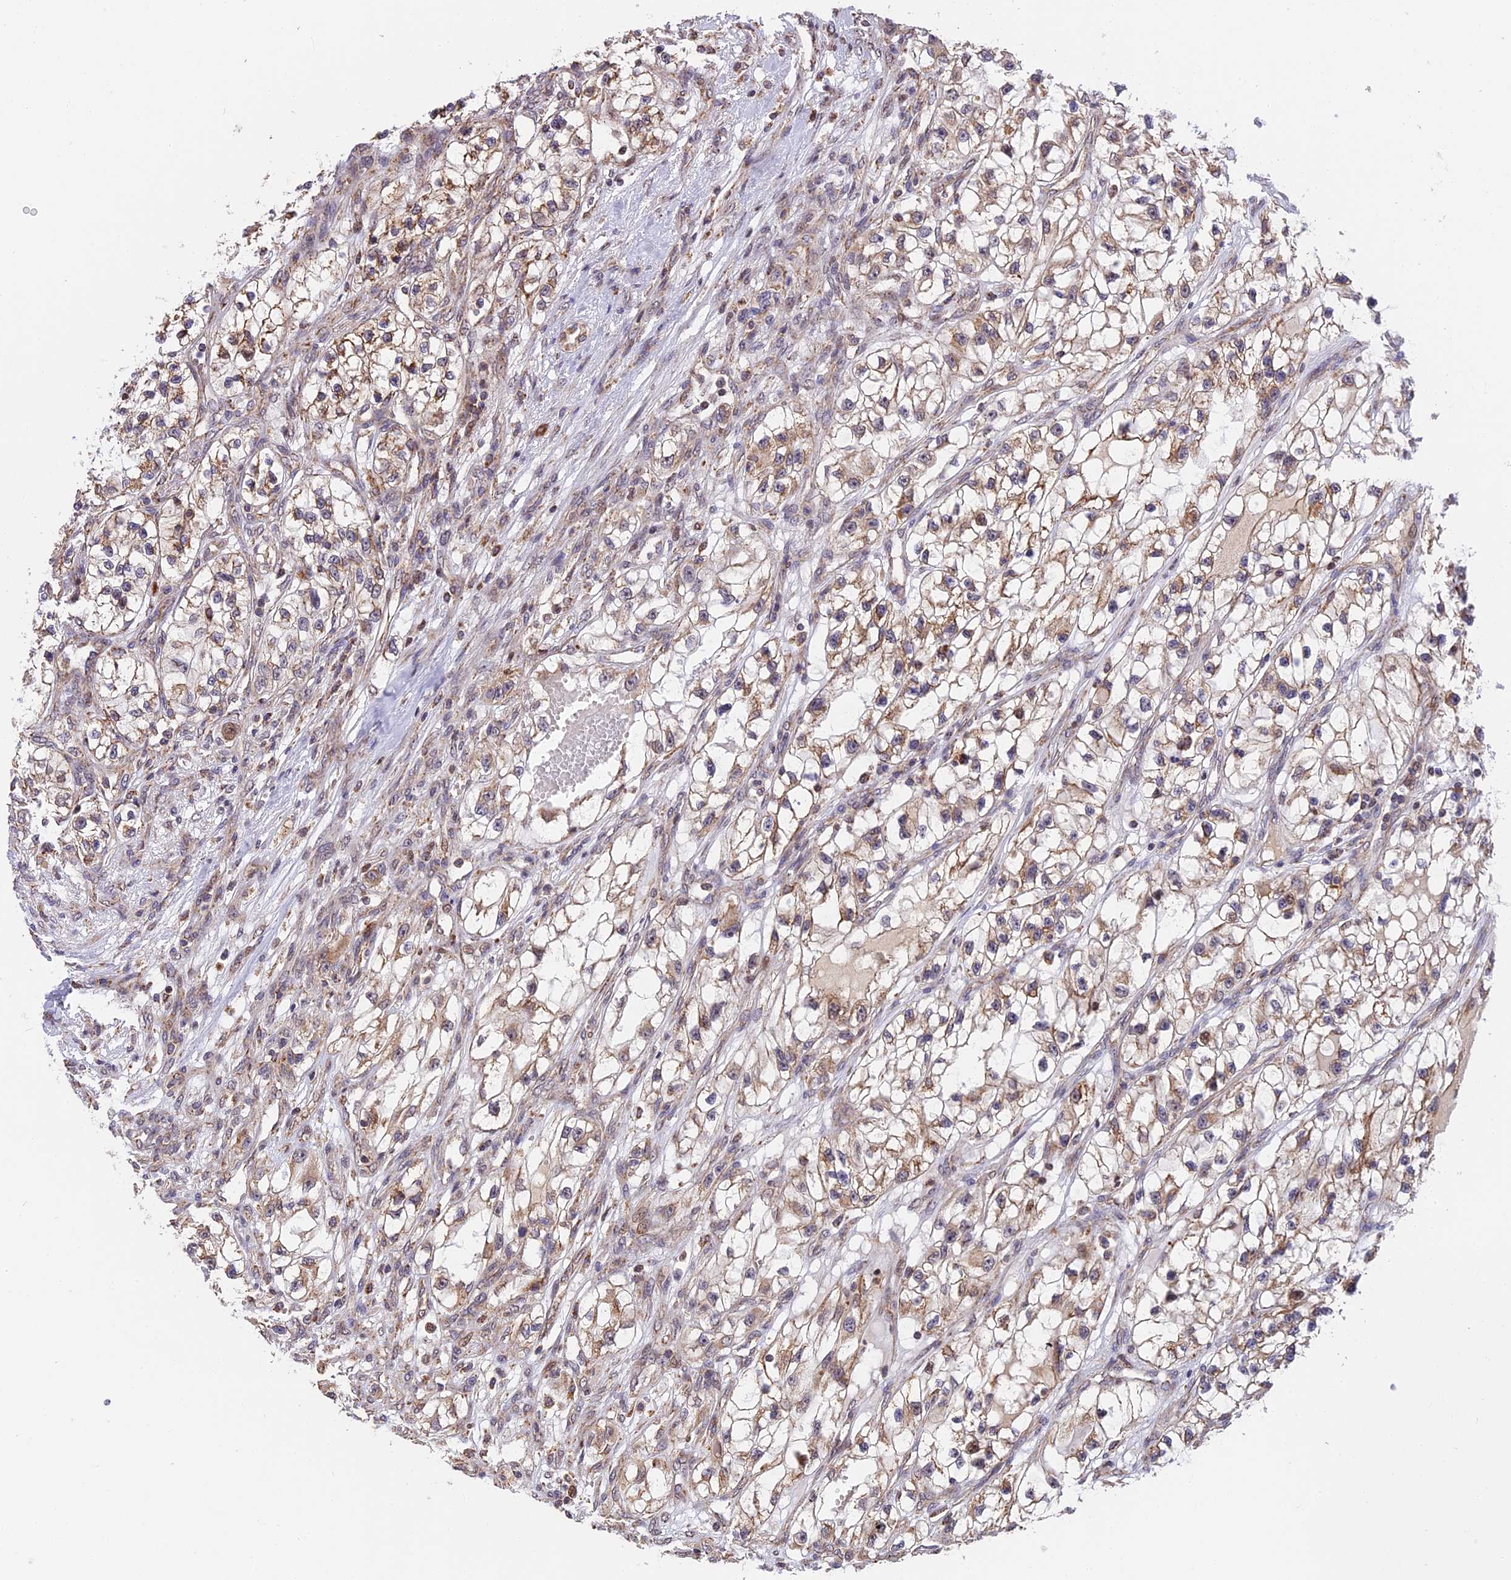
{"staining": {"intensity": "moderate", "quantity": "25%-75%", "location": "cytoplasmic/membranous"}, "tissue": "renal cancer", "cell_type": "Tumor cells", "image_type": "cancer", "snomed": [{"axis": "morphology", "description": "Adenocarcinoma, NOS"}, {"axis": "topography", "description": "Kidney"}], "caption": "Protein analysis of renal cancer tissue displays moderate cytoplasmic/membranous expression in about 25%-75% of tumor cells.", "gene": "RERGL", "patient": {"sex": "female", "age": 57}}